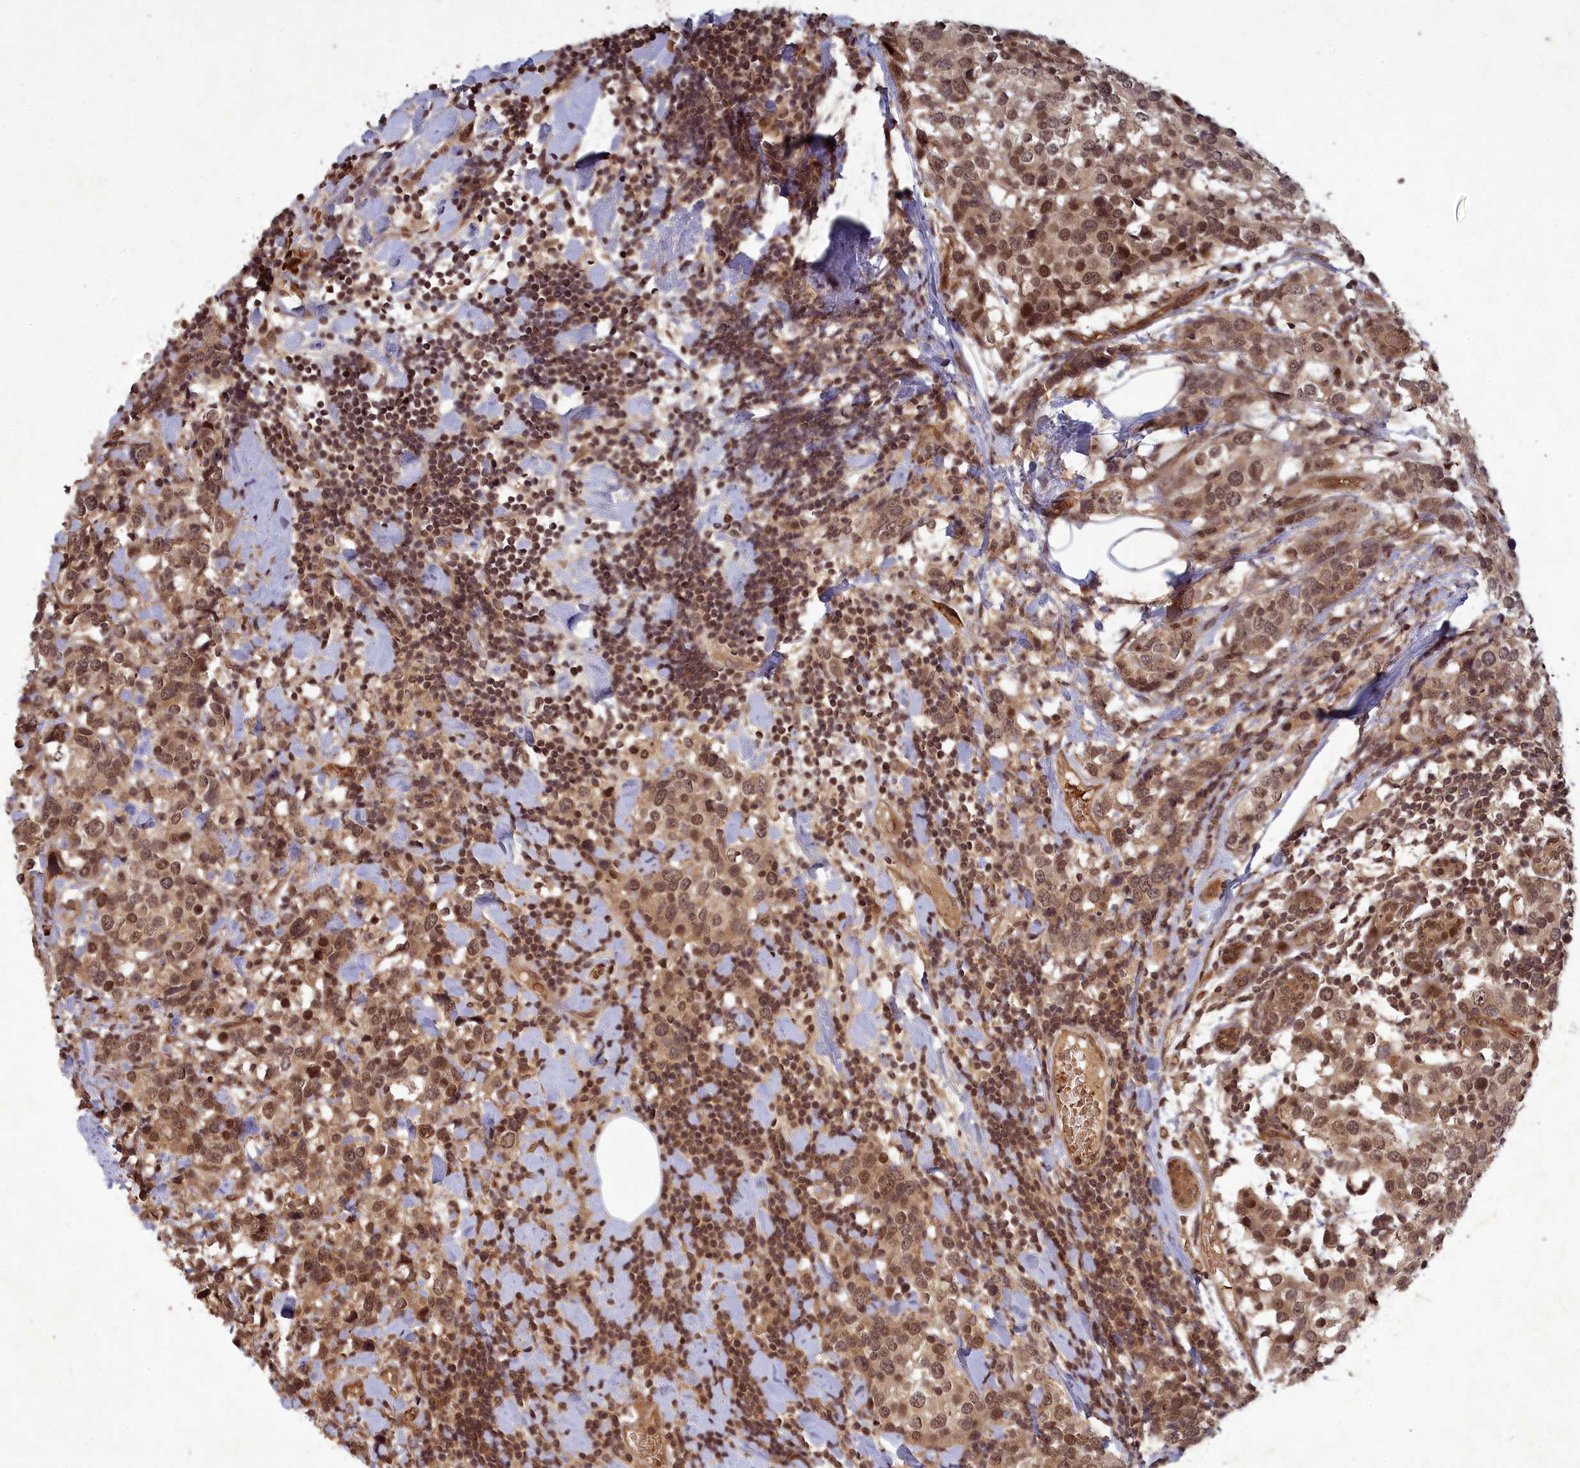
{"staining": {"intensity": "moderate", "quantity": ">75%", "location": "nuclear"}, "tissue": "breast cancer", "cell_type": "Tumor cells", "image_type": "cancer", "snomed": [{"axis": "morphology", "description": "Lobular carcinoma"}, {"axis": "topography", "description": "Breast"}], "caption": "Brown immunohistochemical staining in breast cancer exhibits moderate nuclear positivity in approximately >75% of tumor cells. (DAB (3,3'-diaminobenzidine) IHC, brown staining for protein, blue staining for nuclei).", "gene": "SRMS", "patient": {"sex": "female", "age": 59}}